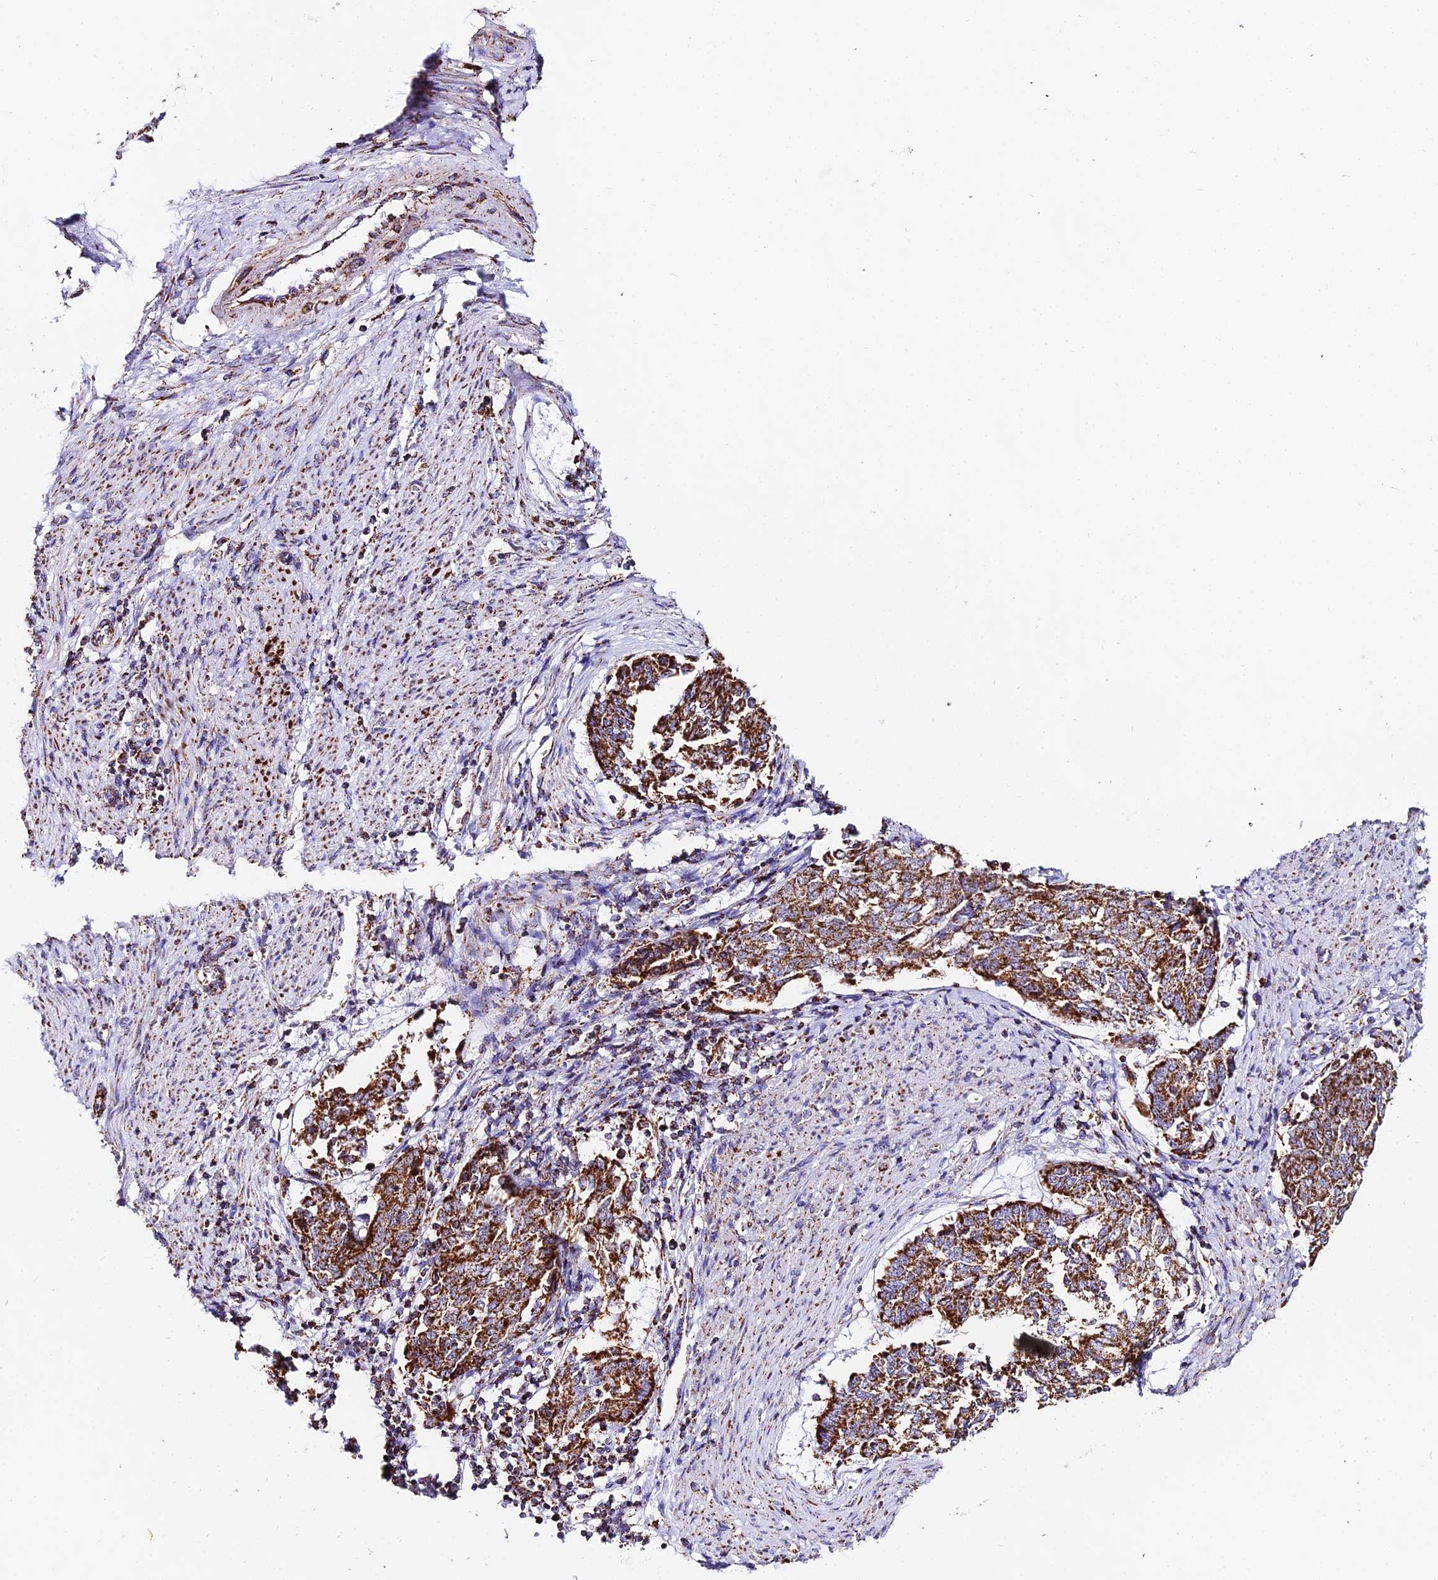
{"staining": {"intensity": "strong", "quantity": ">75%", "location": "cytoplasmic/membranous"}, "tissue": "endometrial cancer", "cell_type": "Tumor cells", "image_type": "cancer", "snomed": [{"axis": "morphology", "description": "Adenocarcinoma, NOS"}, {"axis": "topography", "description": "Endometrium"}], "caption": "DAB immunohistochemical staining of human adenocarcinoma (endometrial) shows strong cytoplasmic/membranous protein staining in approximately >75% of tumor cells.", "gene": "ATP5PD", "patient": {"sex": "female", "age": 80}}